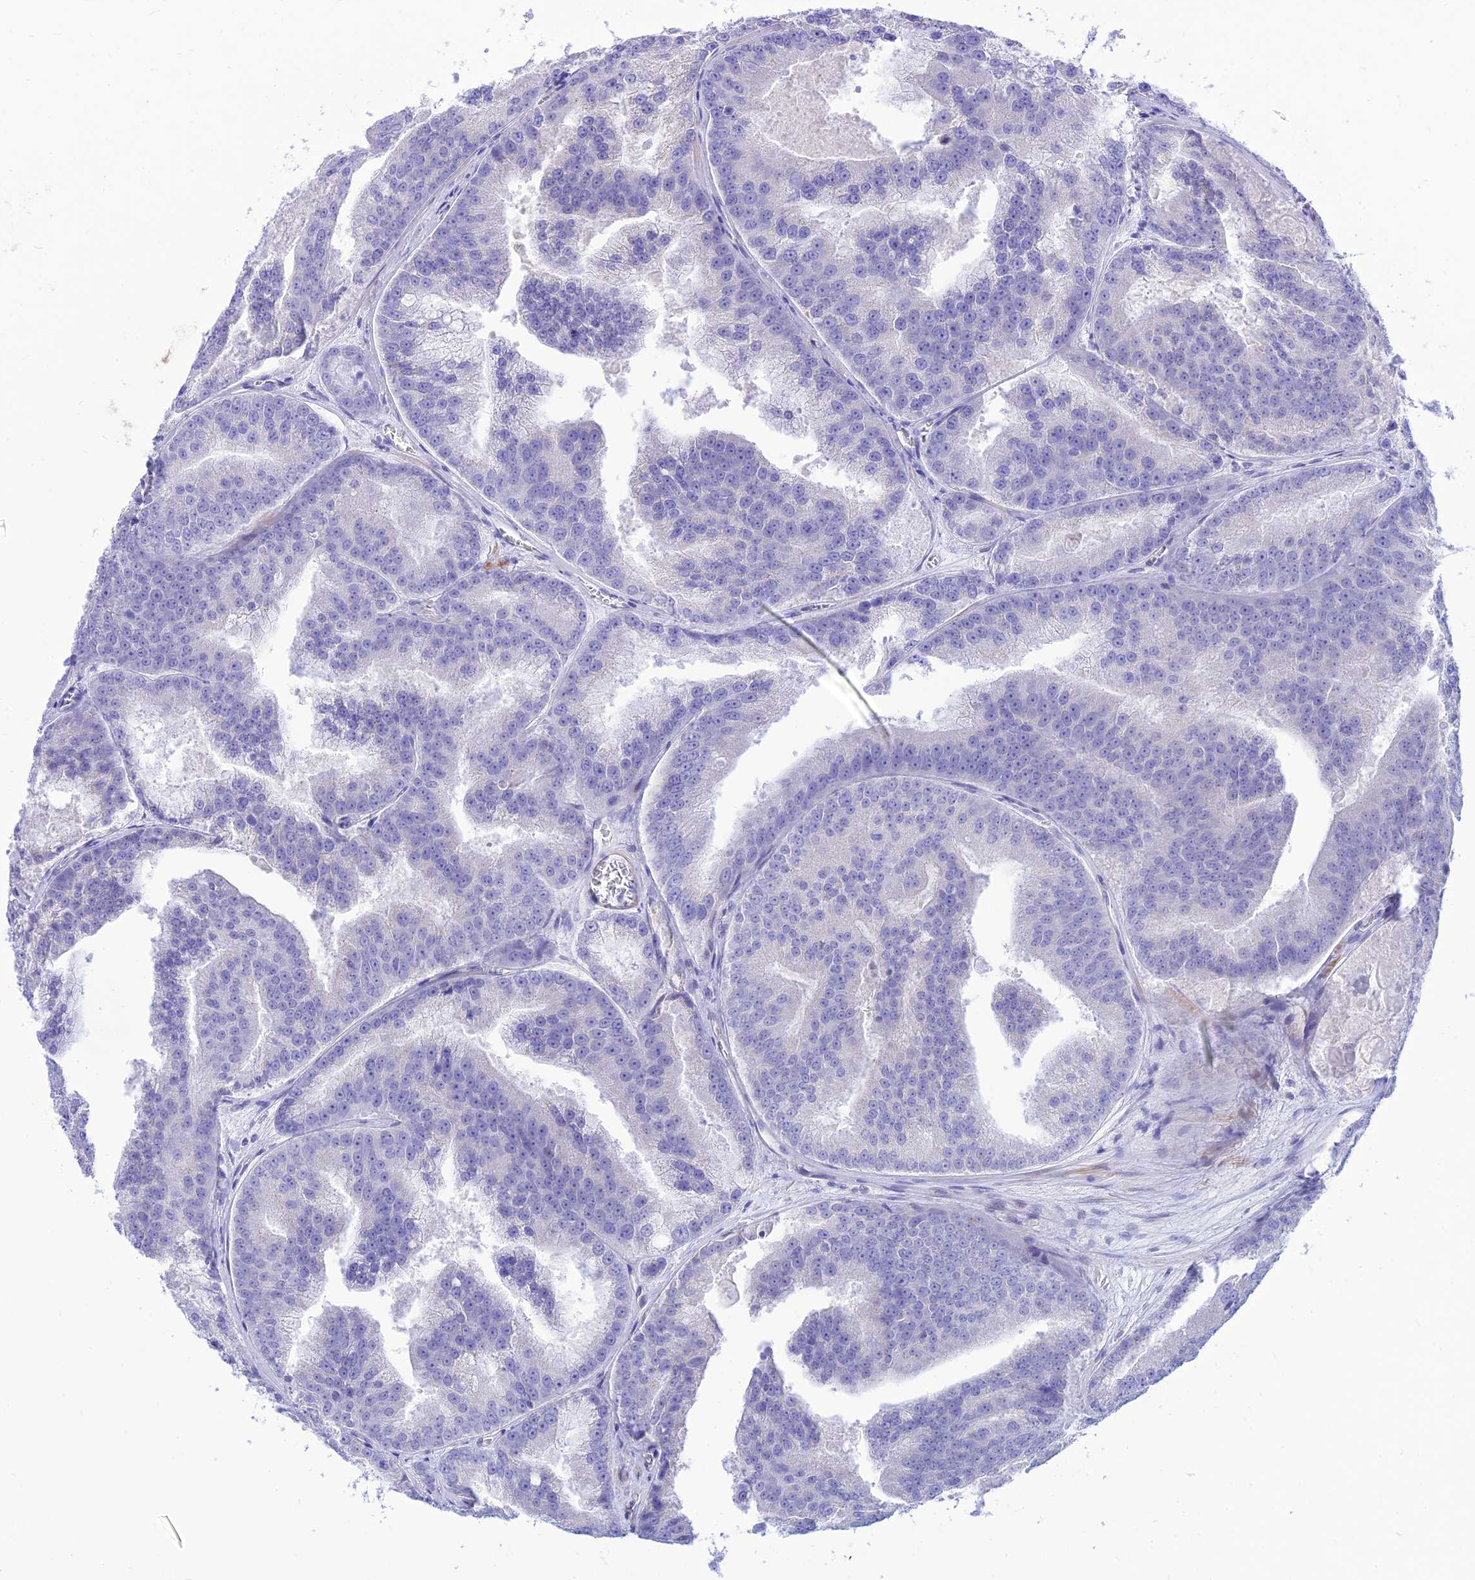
{"staining": {"intensity": "negative", "quantity": "none", "location": "none"}, "tissue": "prostate cancer", "cell_type": "Tumor cells", "image_type": "cancer", "snomed": [{"axis": "morphology", "description": "Adenocarcinoma, High grade"}, {"axis": "topography", "description": "Prostate"}], "caption": "Tumor cells show no significant protein expression in adenocarcinoma (high-grade) (prostate). Brightfield microscopy of immunohistochemistry stained with DAB (brown) and hematoxylin (blue), captured at high magnification.", "gene": "FAM186B", "patient": {"sex": "male", "age": 61}}